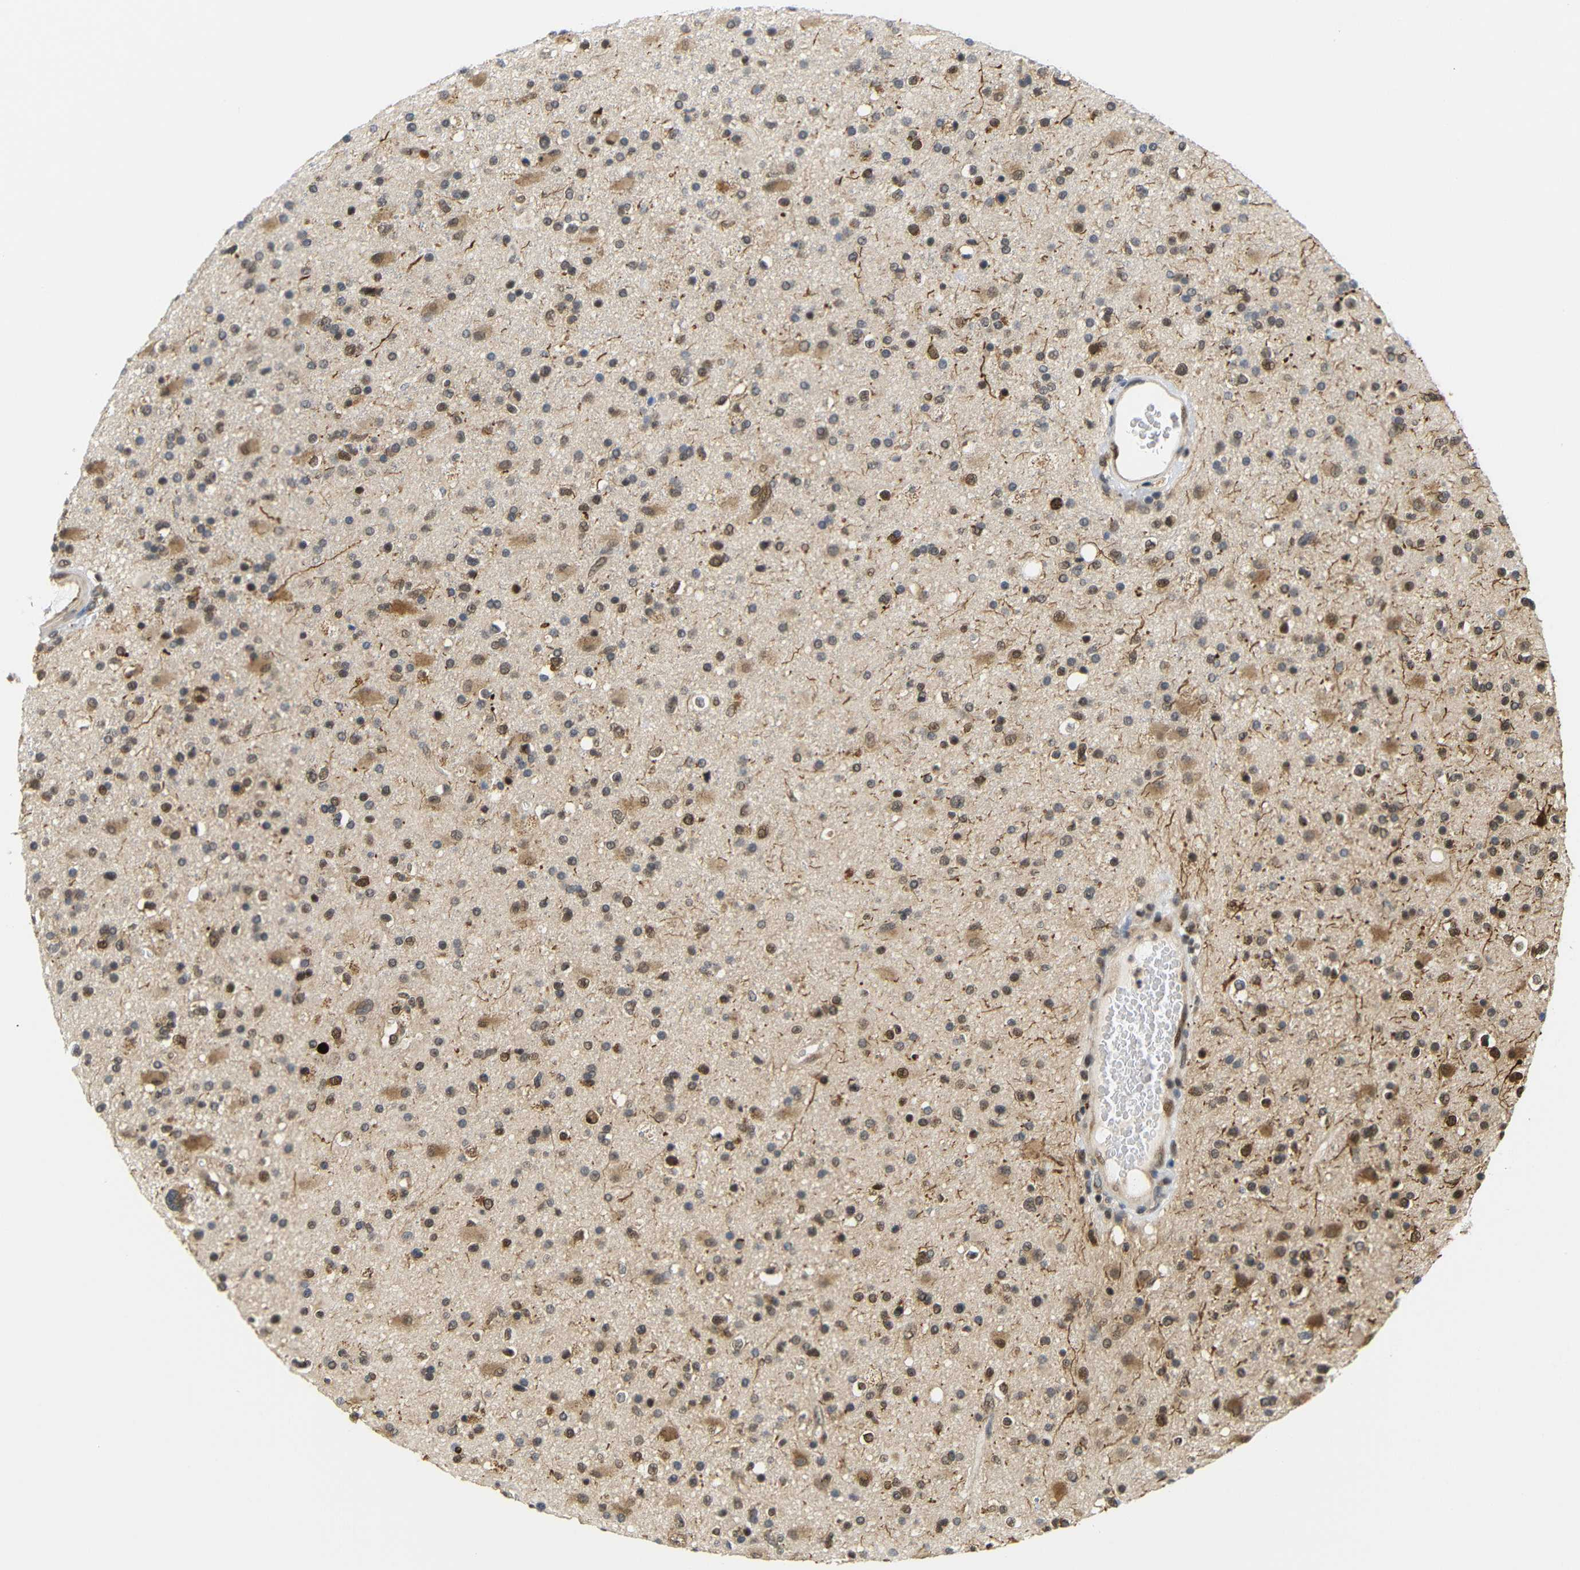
{"staining": {"intensity": "moderate", "quantity": ">75%", "location": "cytoplasmic/membranous,nuclear"}, "tissue": "glioma", "cell_type": "Tumor cells", "image_type": "cancer", "snomed": [{"axis": "morphology", "description": "Glioma, malignant, High grade"}, {"axis": "topography", "description": "Brain"}], "caption": "Moderate cytoplasmic/membranous and nuclear expression is appreciated in about >75% of tumor cells in glioma. (Stains: DAB (3,3'-diaminobenzidine) in brown, nuclei in blue, Microscopy: brightfield microscopy at high magnification).", "gene": "GJA5", "patient": {"sex": "male", "age": 33}}